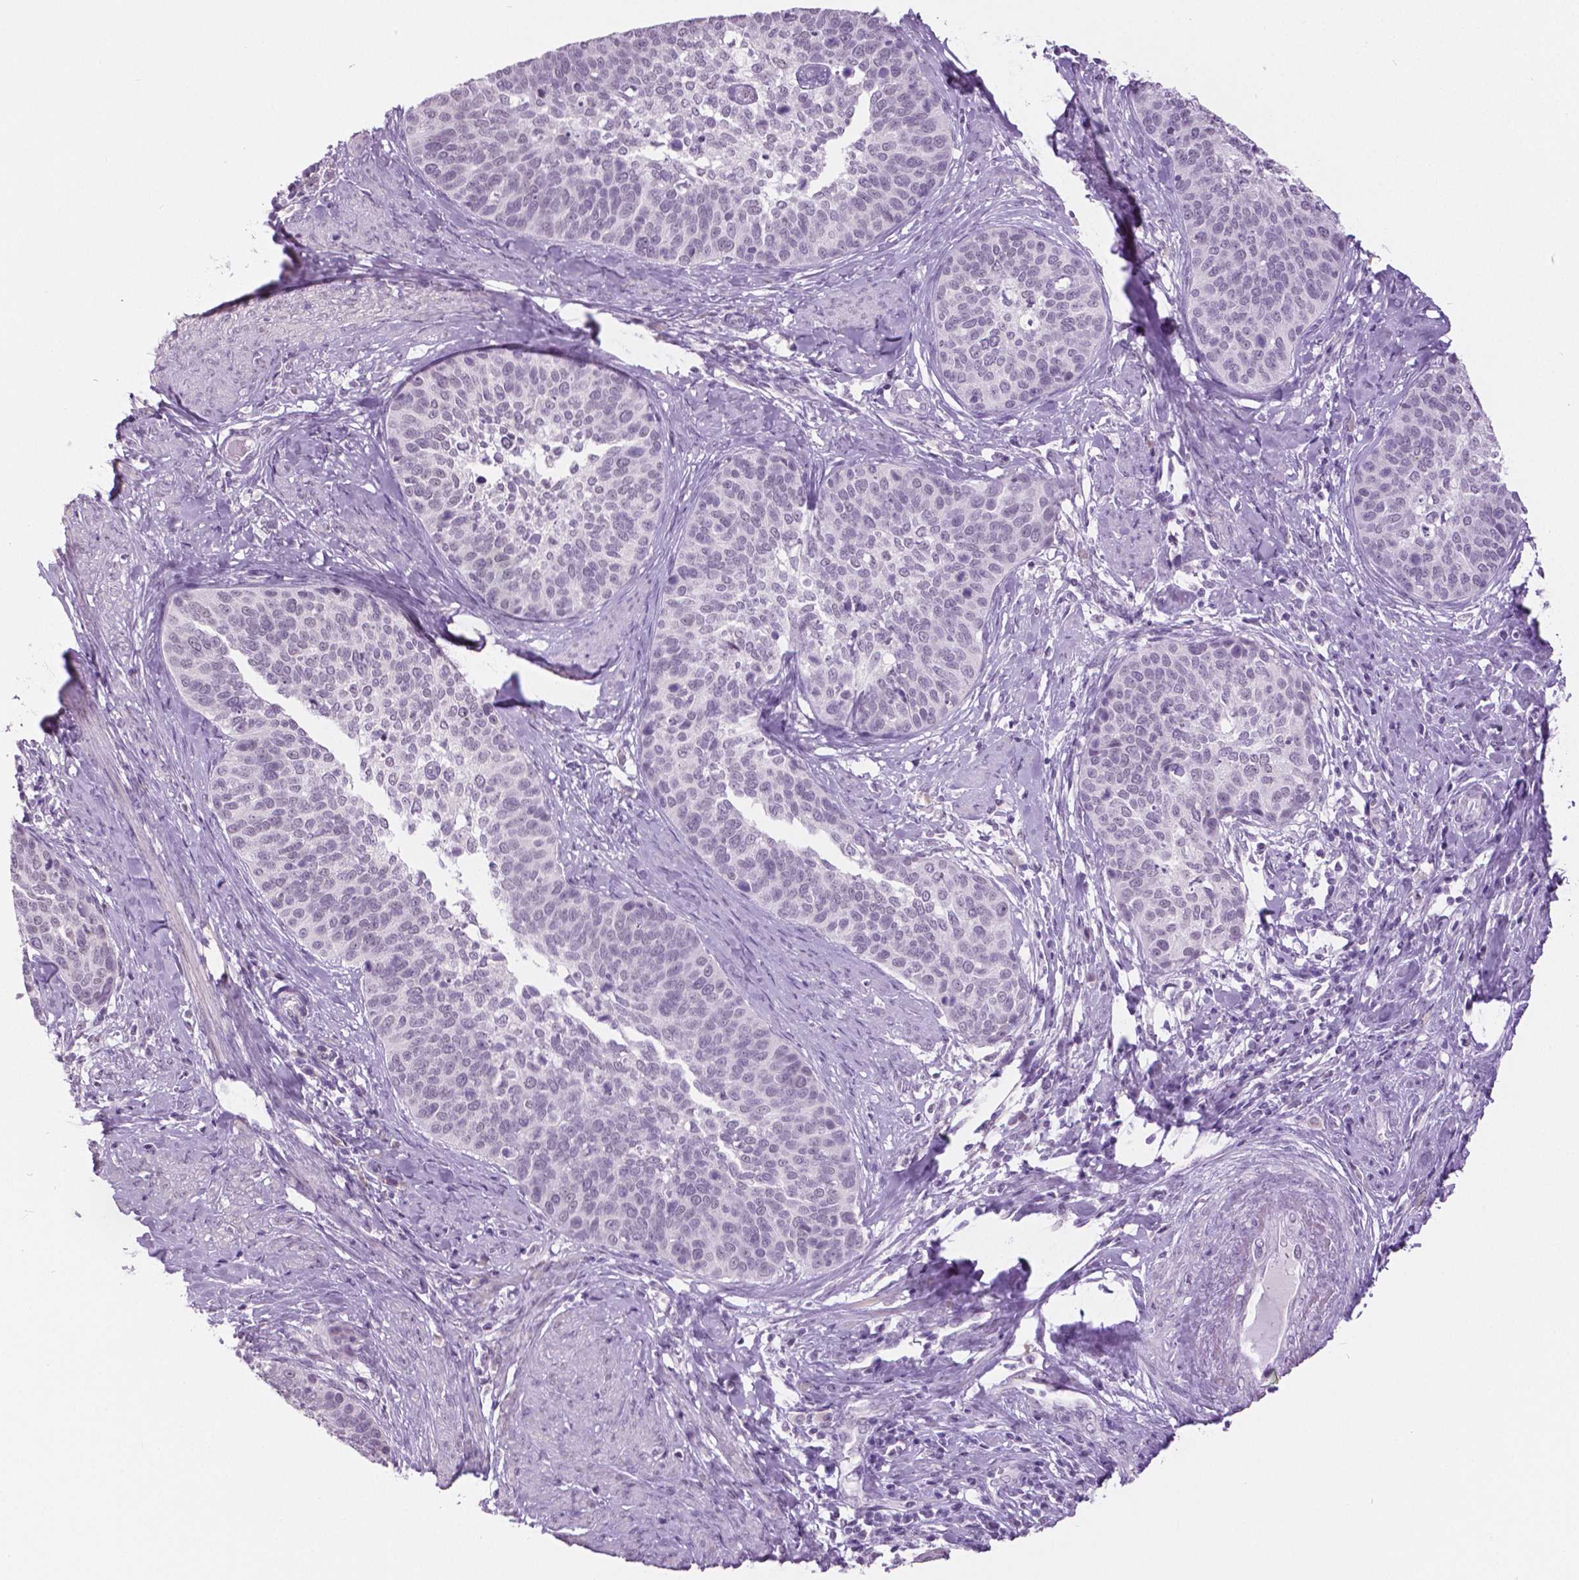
{"staining": {"intensity": "negative", "quantity": "none", "location": "none"}, "tissue": "cervical cancer", "cell_type": "Tumor cells", "image_type": "cancer", "snomed": [{"axis": "morphology", "description": "Squamous cell carcinoma, NOS"}, {"axis": "topography", "description": "Cervix"}], "caption": "Cervical cancer was stained to show a protein in brown. There is no significant positivity in tumor cells.", "gene": "MYOM1", "patient": {"sex": "female", "age": 69}}